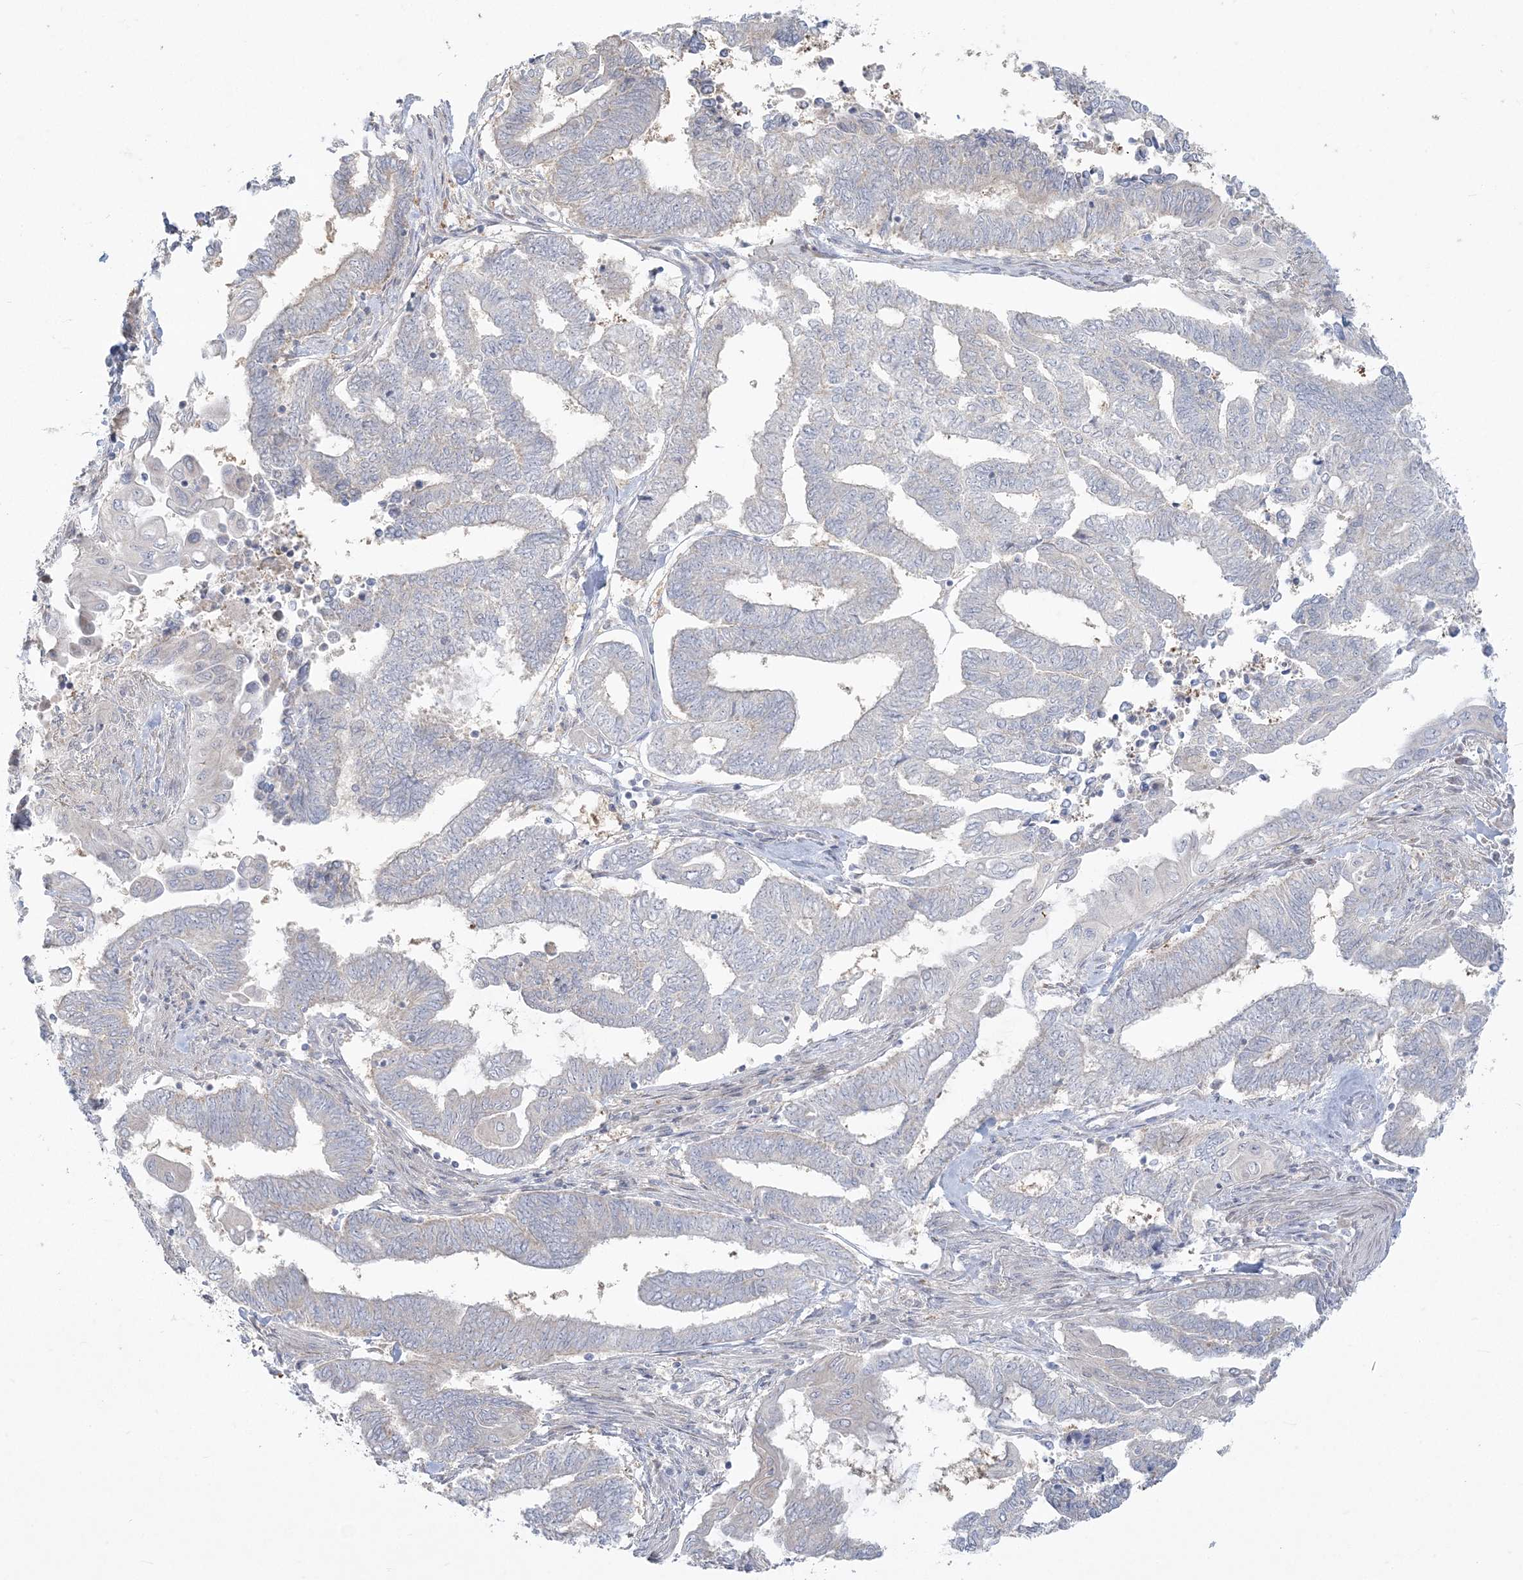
{"staining": {"intensity": "negative", "quantity": "none", "location": "none"}, "tissue": "endometrial cancer", "cell_type": "Tumor cells", "image_type": "cancer", "snomed": [{"axis": "morphology", "description": "Adenocarcinoma, NOS"}, {"axis": "topography", "description": "Uterus"}, {"axis": "topography", "description": "Endometrium"}], "caption": "An IHC image of endometrial adenocarcinoma is shown. There is no staining in tumor cells of endometrial adenocarcinoma.", "gene": "ZC3H6", "patient": {"sex": "female", "age": 70}}